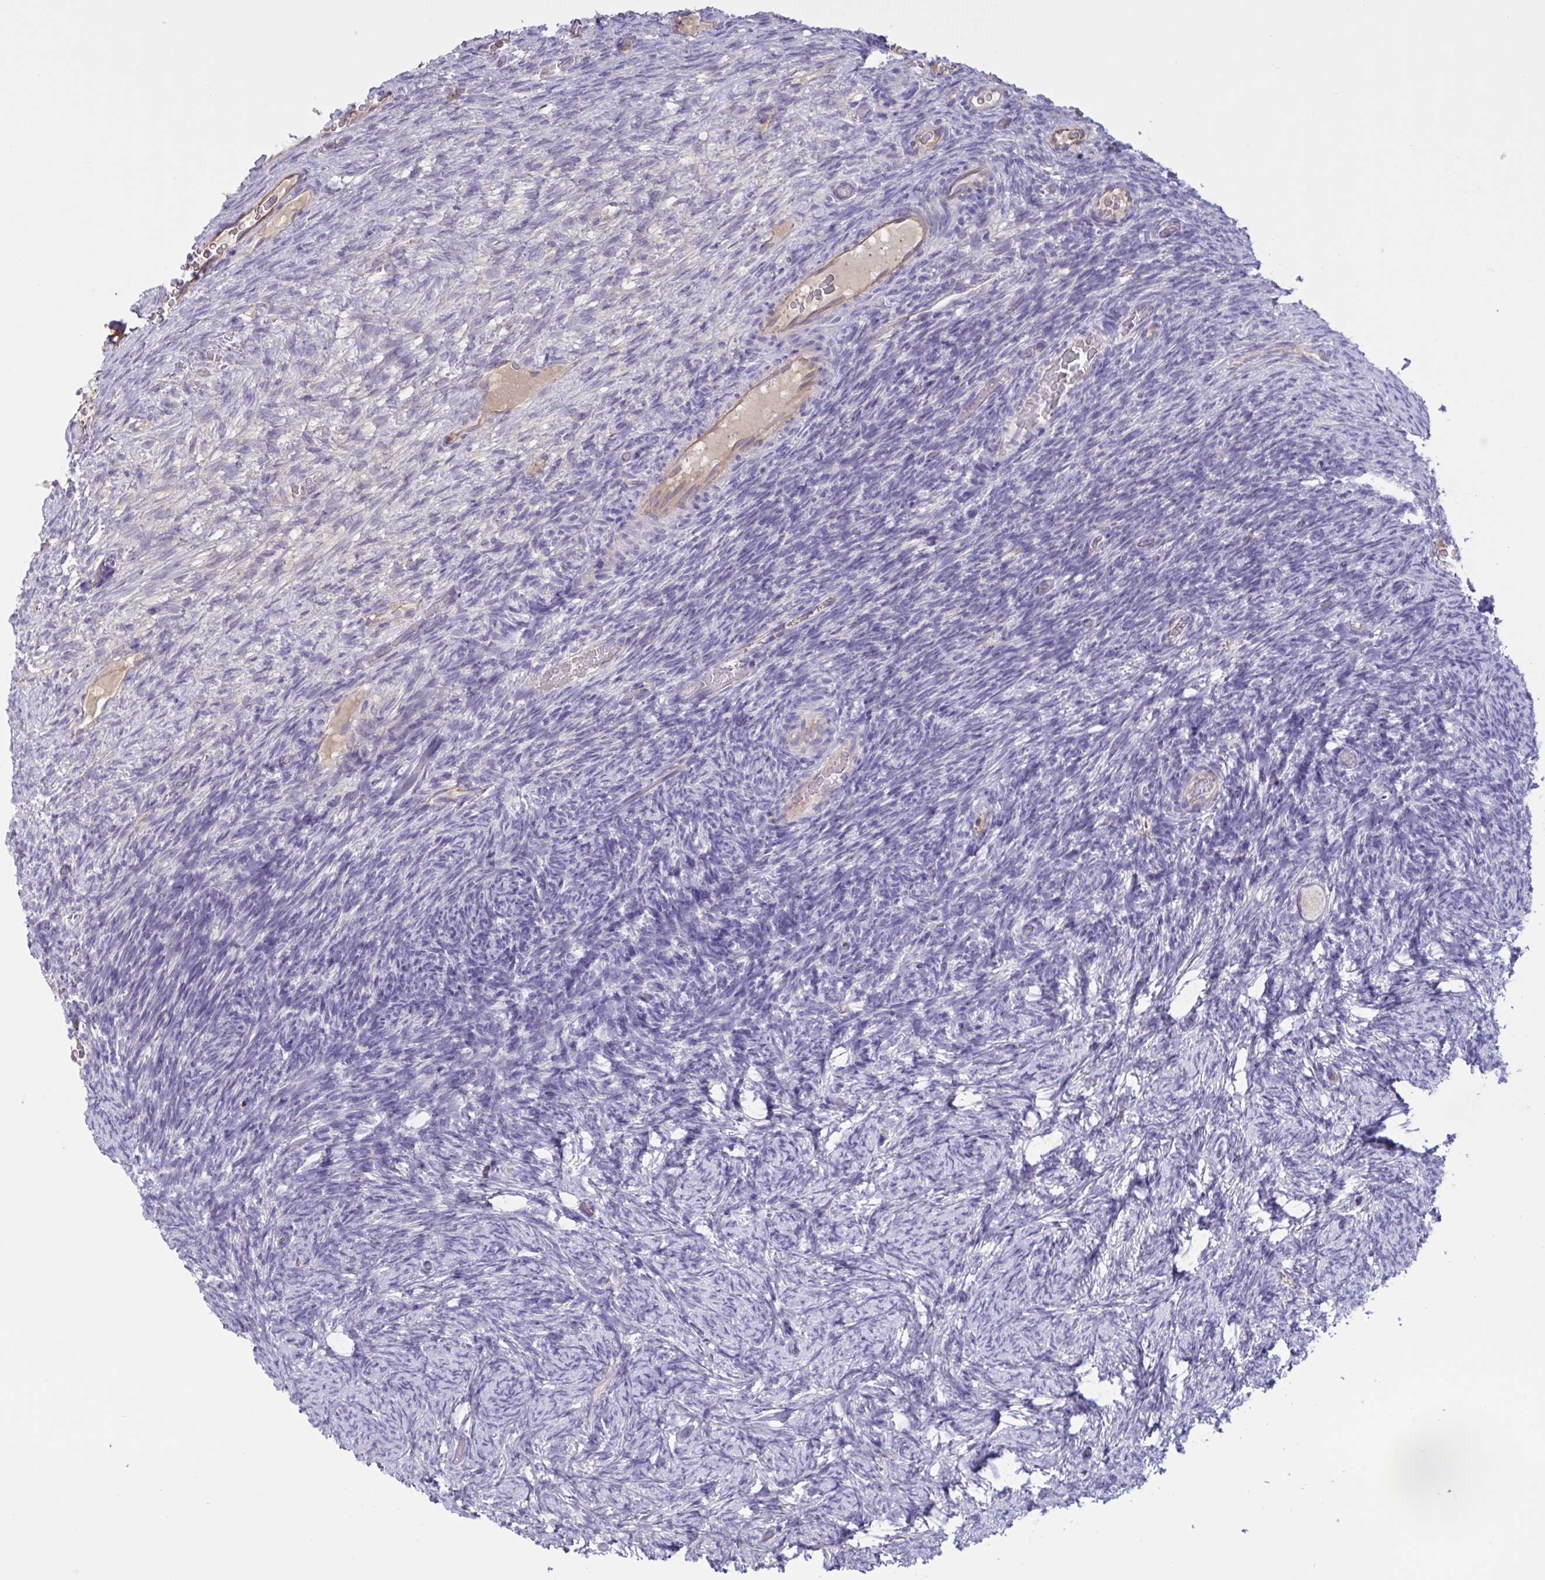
{"staining": {"intensity": "negative", "quantity": "none", "location": "none"}, "tissue": "ovary", "cell_type": "Follicle cells", "image_type": "normal", "snomed": [{"axis": "morphology", "description": "Normal tissue, NOS"}, {"axis": "topography", "description": "Ovary"}], "caption": "Immunohistochemistry of unremarkable ovary displays no staining in follicle cells.", "gene": "SLC66A1", "patient": {"sex": "female", "age": 34}}